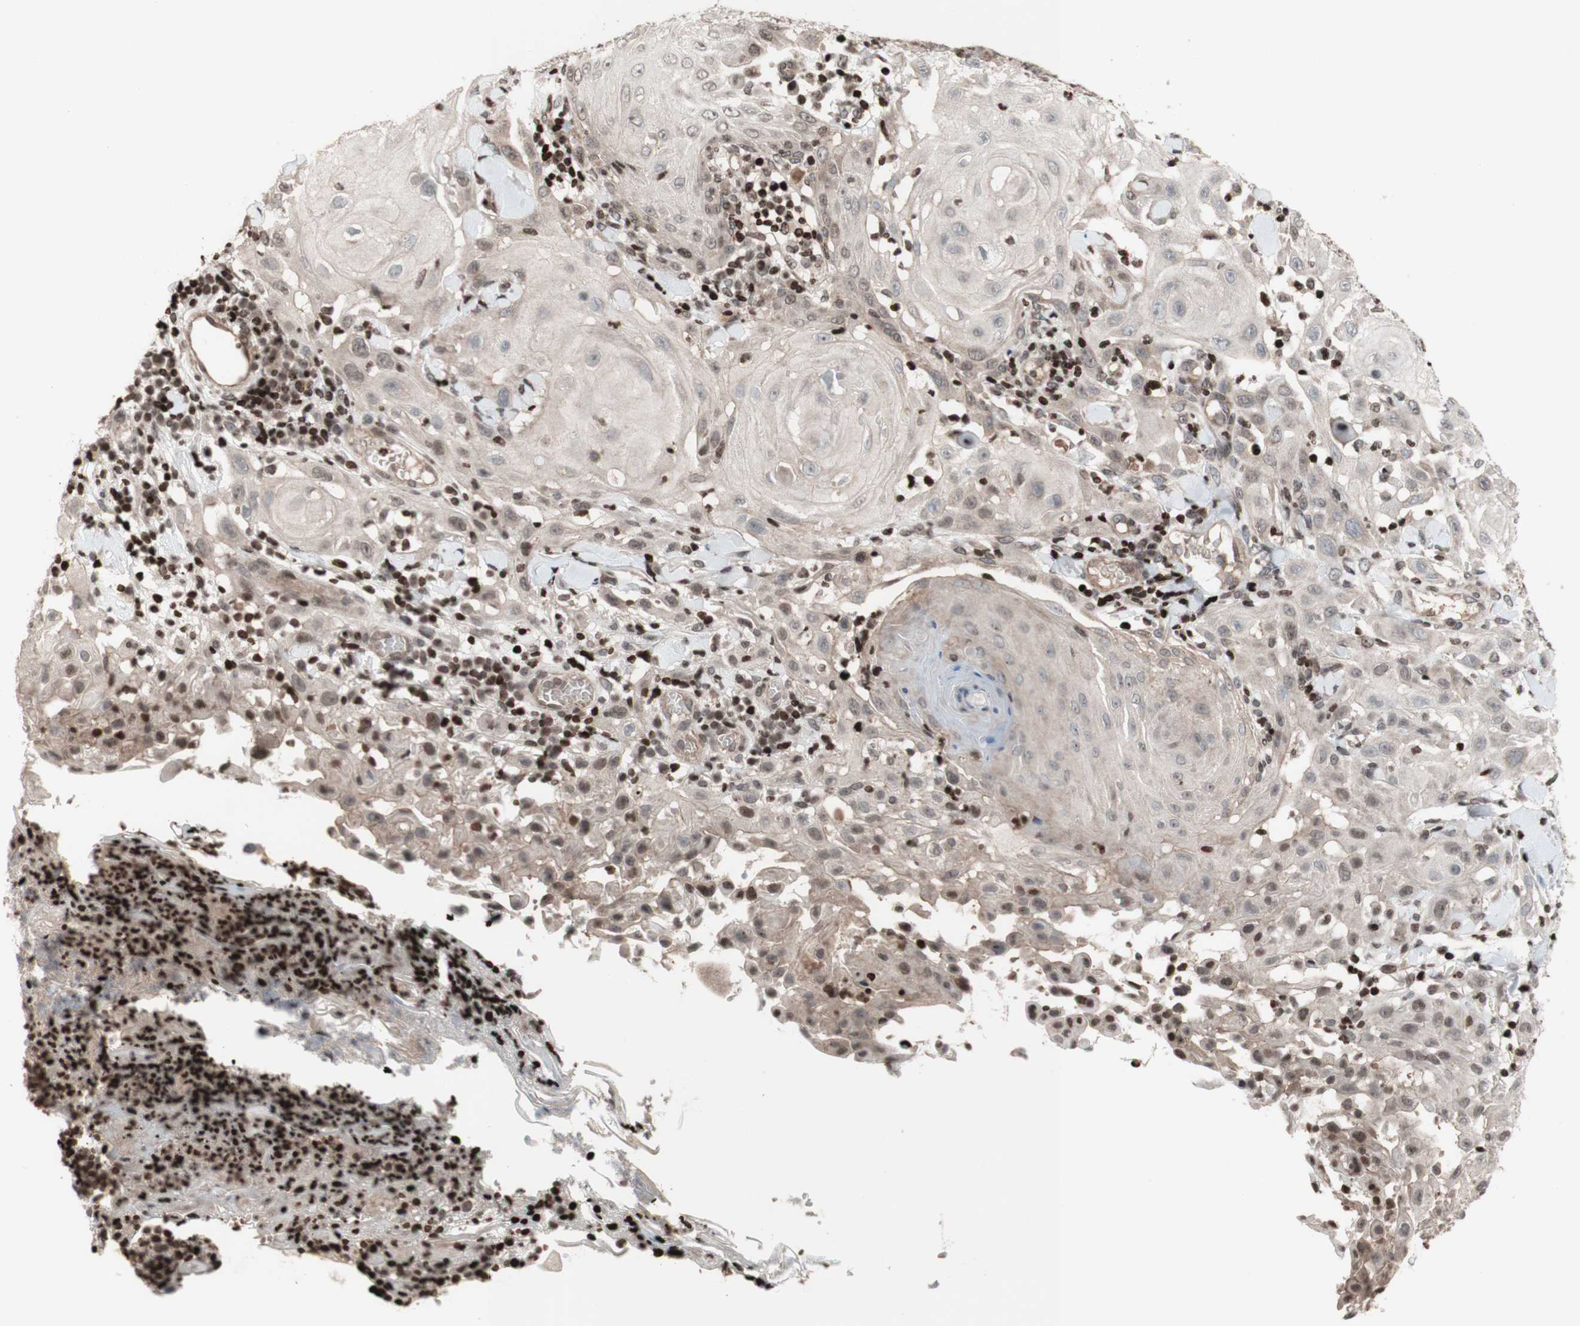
{"staining": {"intensity": "negative", "quantity": "none", "location": "none"}, "tissue": "skin cancer", "cell_type": "Tumor cells", "image_type": "cancer", "snomed": [{"axis": "morphology", "description": "Squamous cell carcinoma, NOS"}, {"axis": "topography", "description": "Skin"}], "caption": "This is an immunohistochemistry image of skin cancer. There is no positivity in tumor cells.", "gene": "POLA1", "patient": {"sex": "male", "age": 24}}